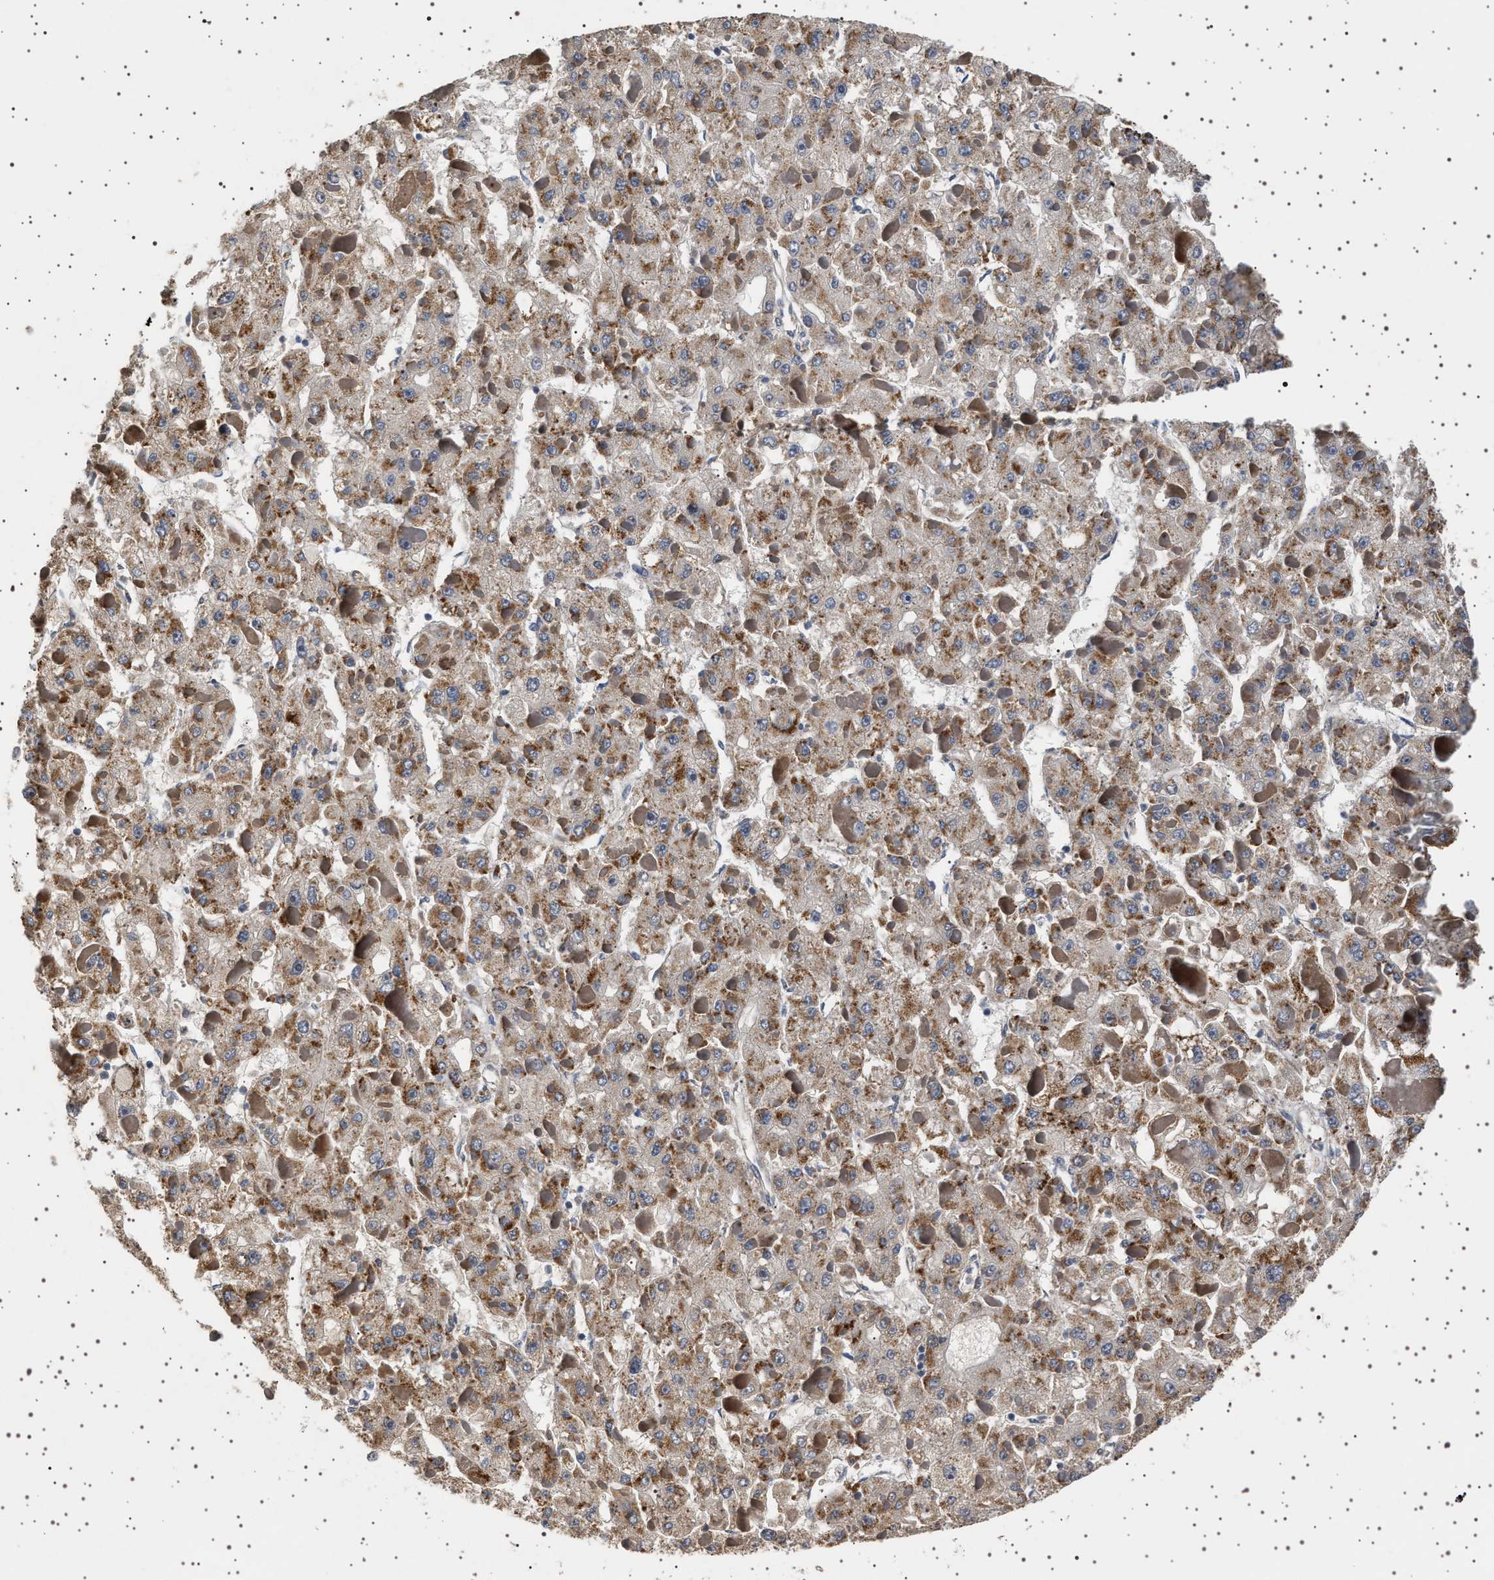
{"staining": {"intensity": "moderate", "quantity": ">75%", "location": "cytoplasmic/membranous"}, "tissue": "liver cancer", "cell_type": "Tumor cells", "image_type": "cancer", "snomed": [{"axis": "morphology", "description": "Carcinoma, Hepatocellular, NOS"}, {"axis": "topography", "description": "Liver"}], "caption": "A brown stain shows moderate cytoplasmic/membranous staining of a protein in liver cancer (hepatocellular carcinoma) tumor cells.", "gene": "TRUB2", "patient": {"sex": "female", "age": 73}}